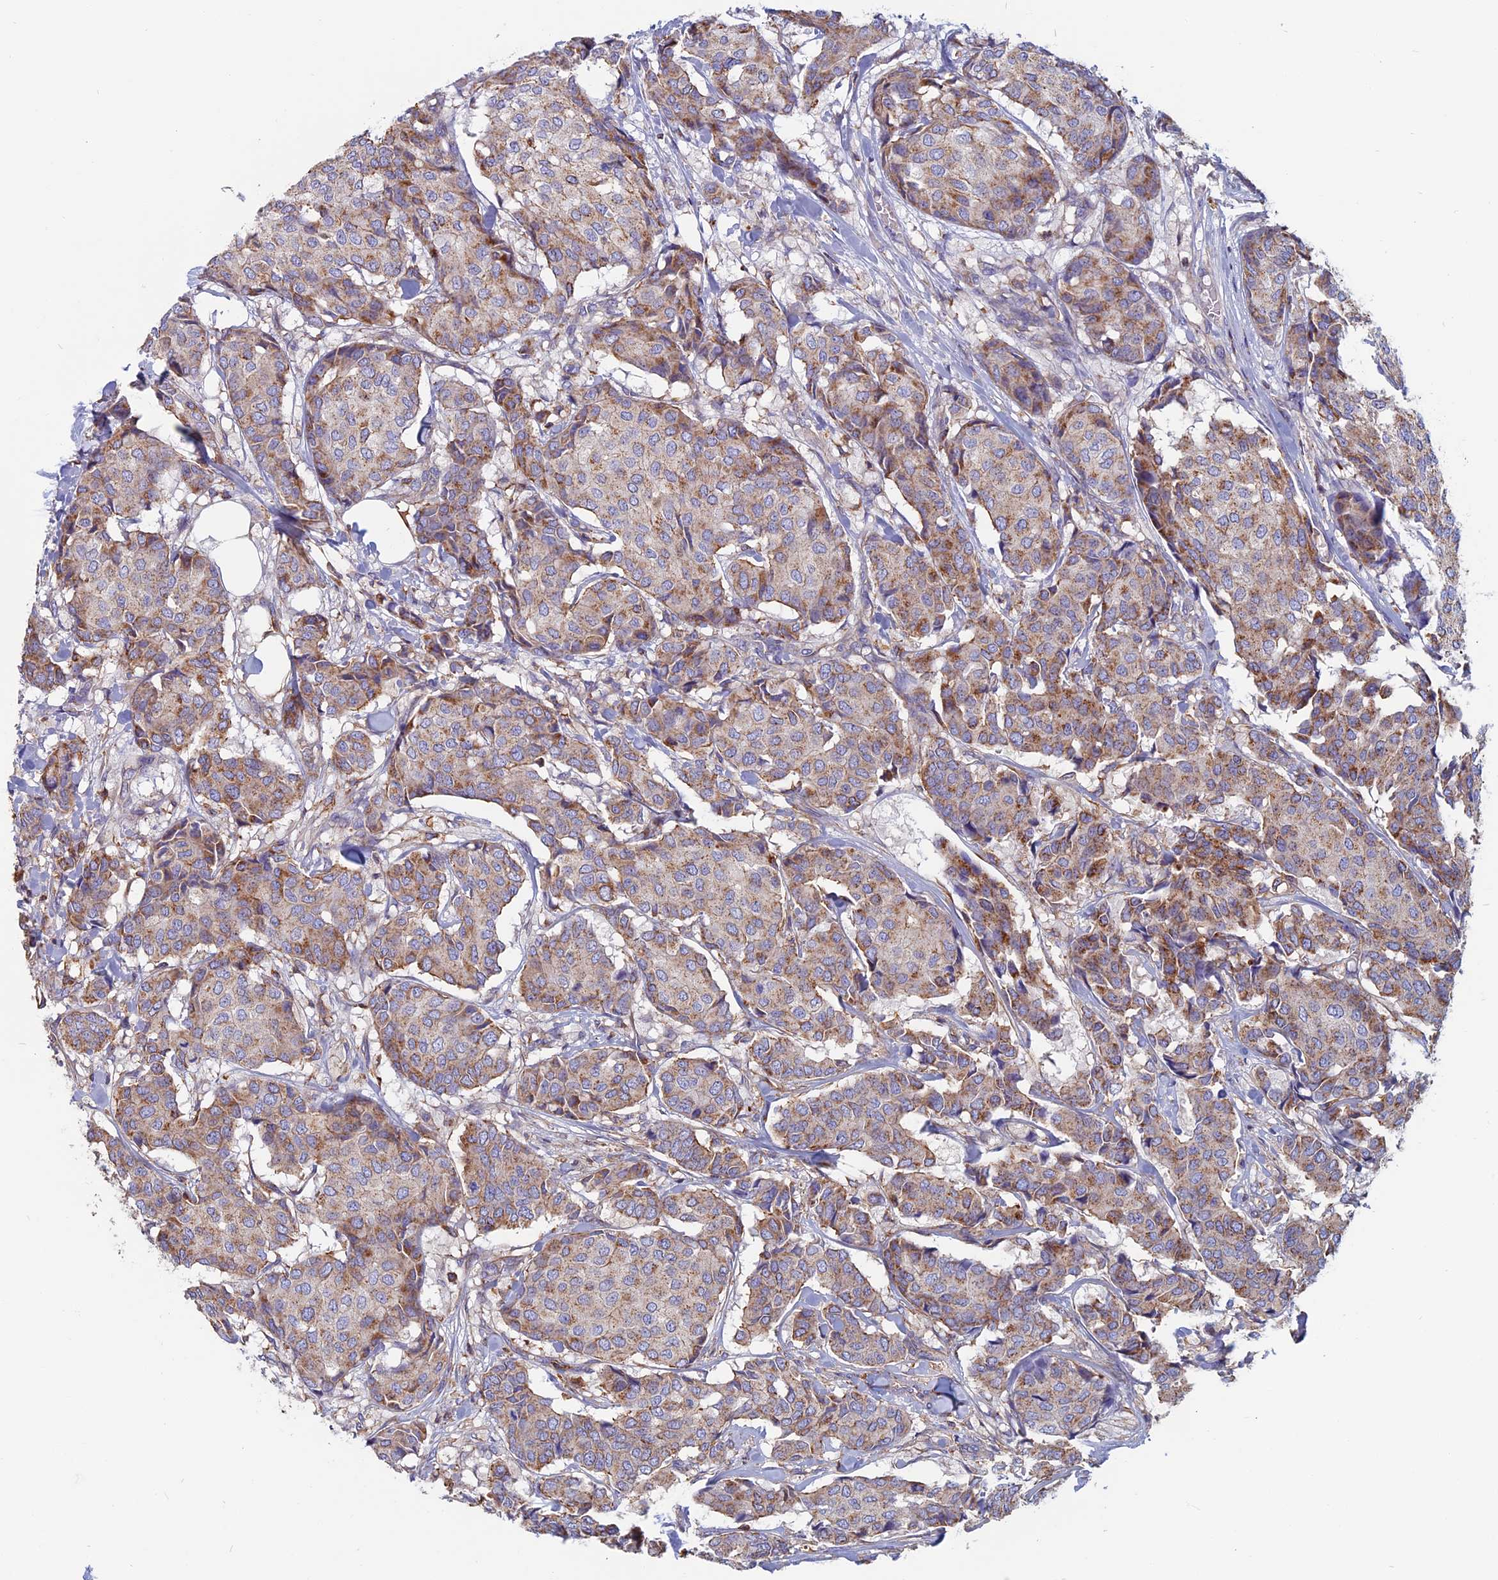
{"staining": {"intensity": "moderate", "quantity": ">75%", "location": "cytoplasmic/membranous"}, "tissue": "breast cancer", "cell_type": "Tumor cells", "image_type": "cancer", "snomed": [{"axis": "morphology", "description": "Duct carcinoma"}, {"axis": "topography", "description": "Breast"}], "caption": "Breast cancer (invasive ductal carcinoma) tissue exhibits moderate cytoplasmic/membranous expression in approximately >75% of tumor cells, visualized by immunohistochemistry. Using DAB (brown) and hematoxylin (blue) stains, captured at high magnification using brightfield microscopy.", "gene": "HSD17B8", "patient": {"sex": "female", "age": 75}}